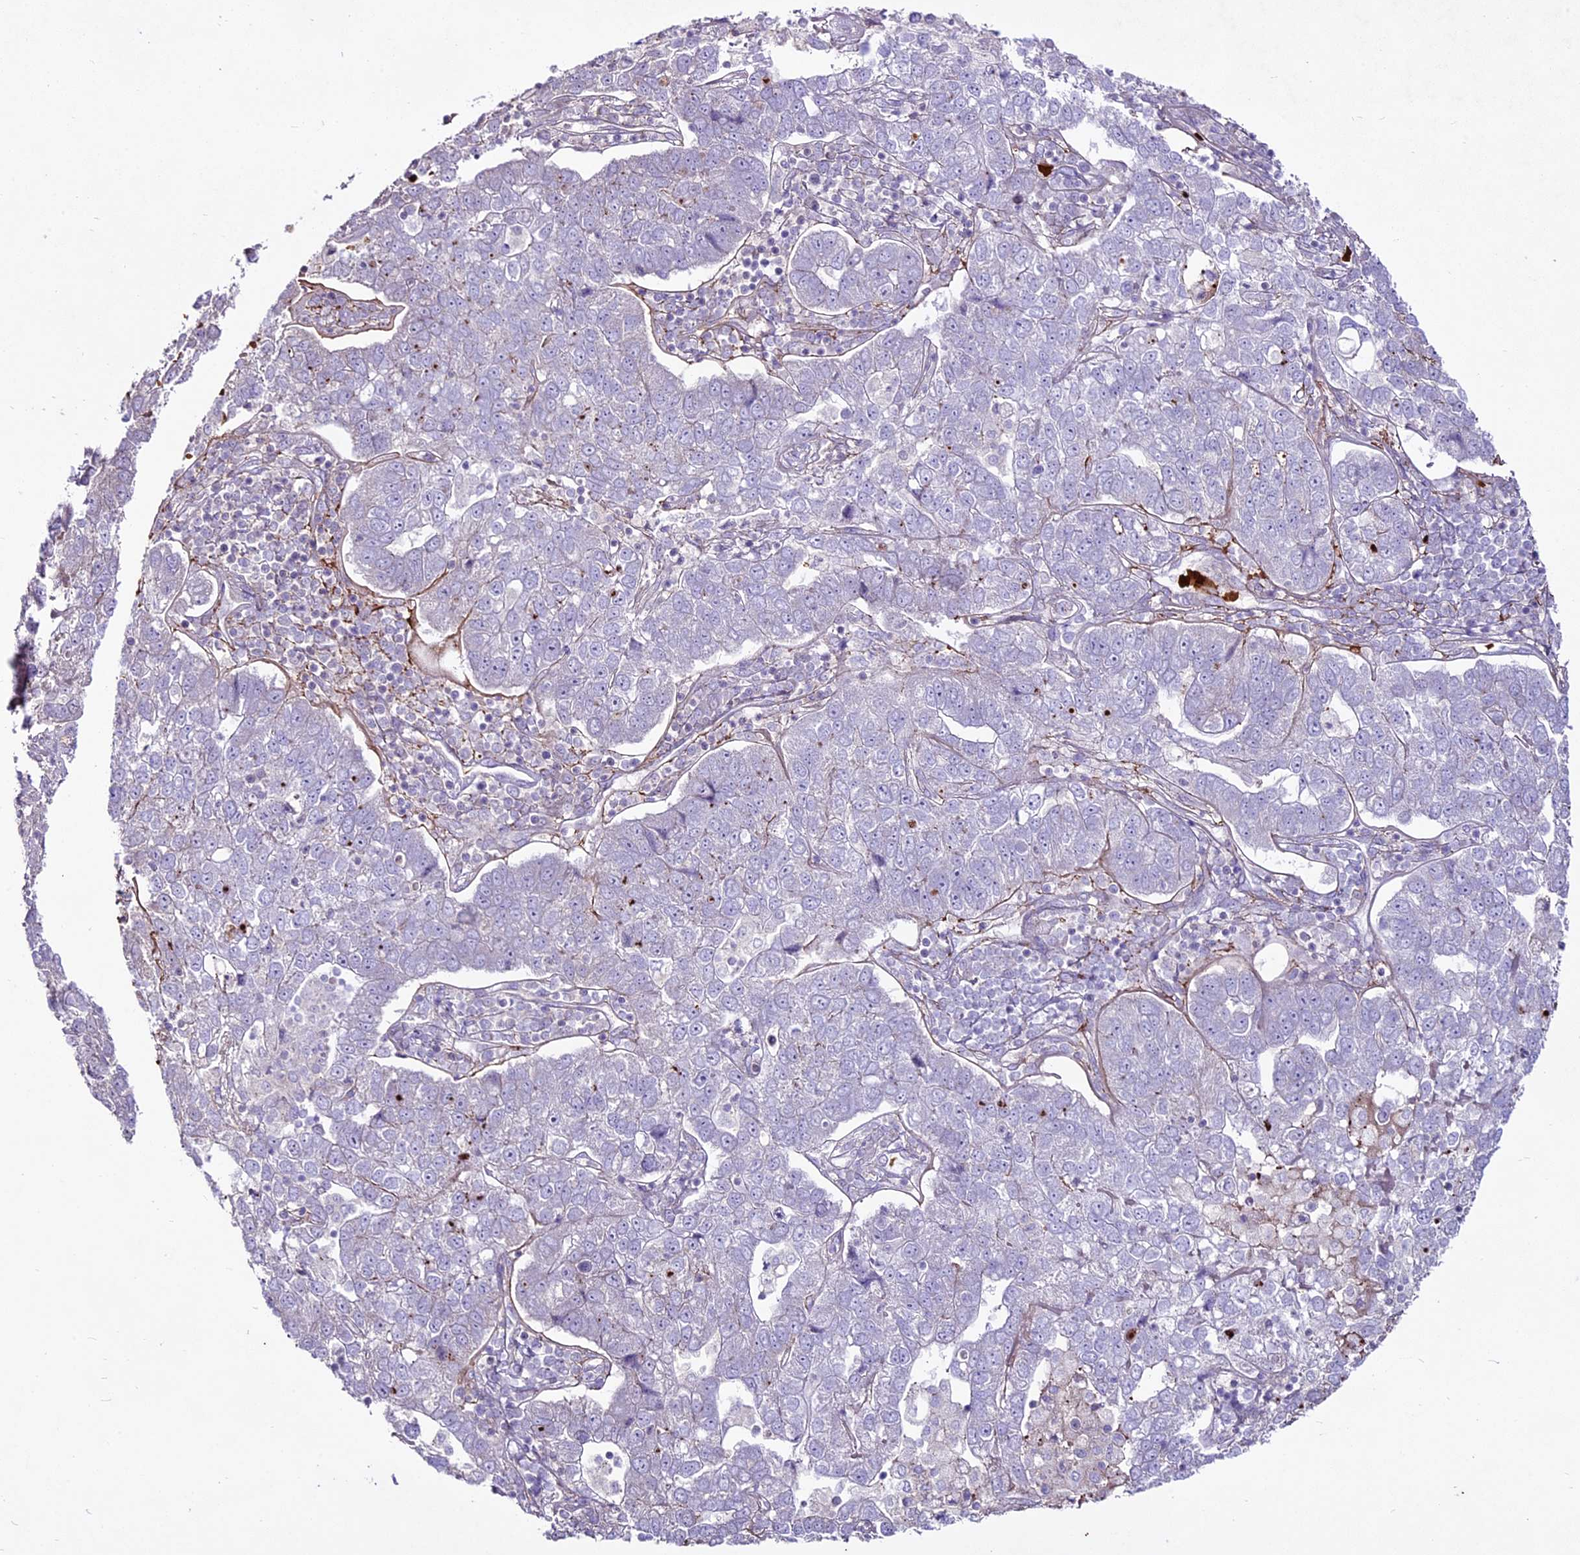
{"staining": {"intensity": "negative", "quantity": "none", "location": "none"}, "tissue": "pancreatic cancer", "cell_type": "Tumor cells", "image_type": "cancer", "snomed": [{"axis": "morphology", "description": "Adenocarcinoma, NOS"}, {"axis": "topography", "description": "Pancreas"}], "caption": "Human pancreatic cancer (adenocarcinoma) stained for a protein using IHC shows no expression in tumor cells.", "gene": "SUSD3", "patient": {"sex": "female", "age": 61}}